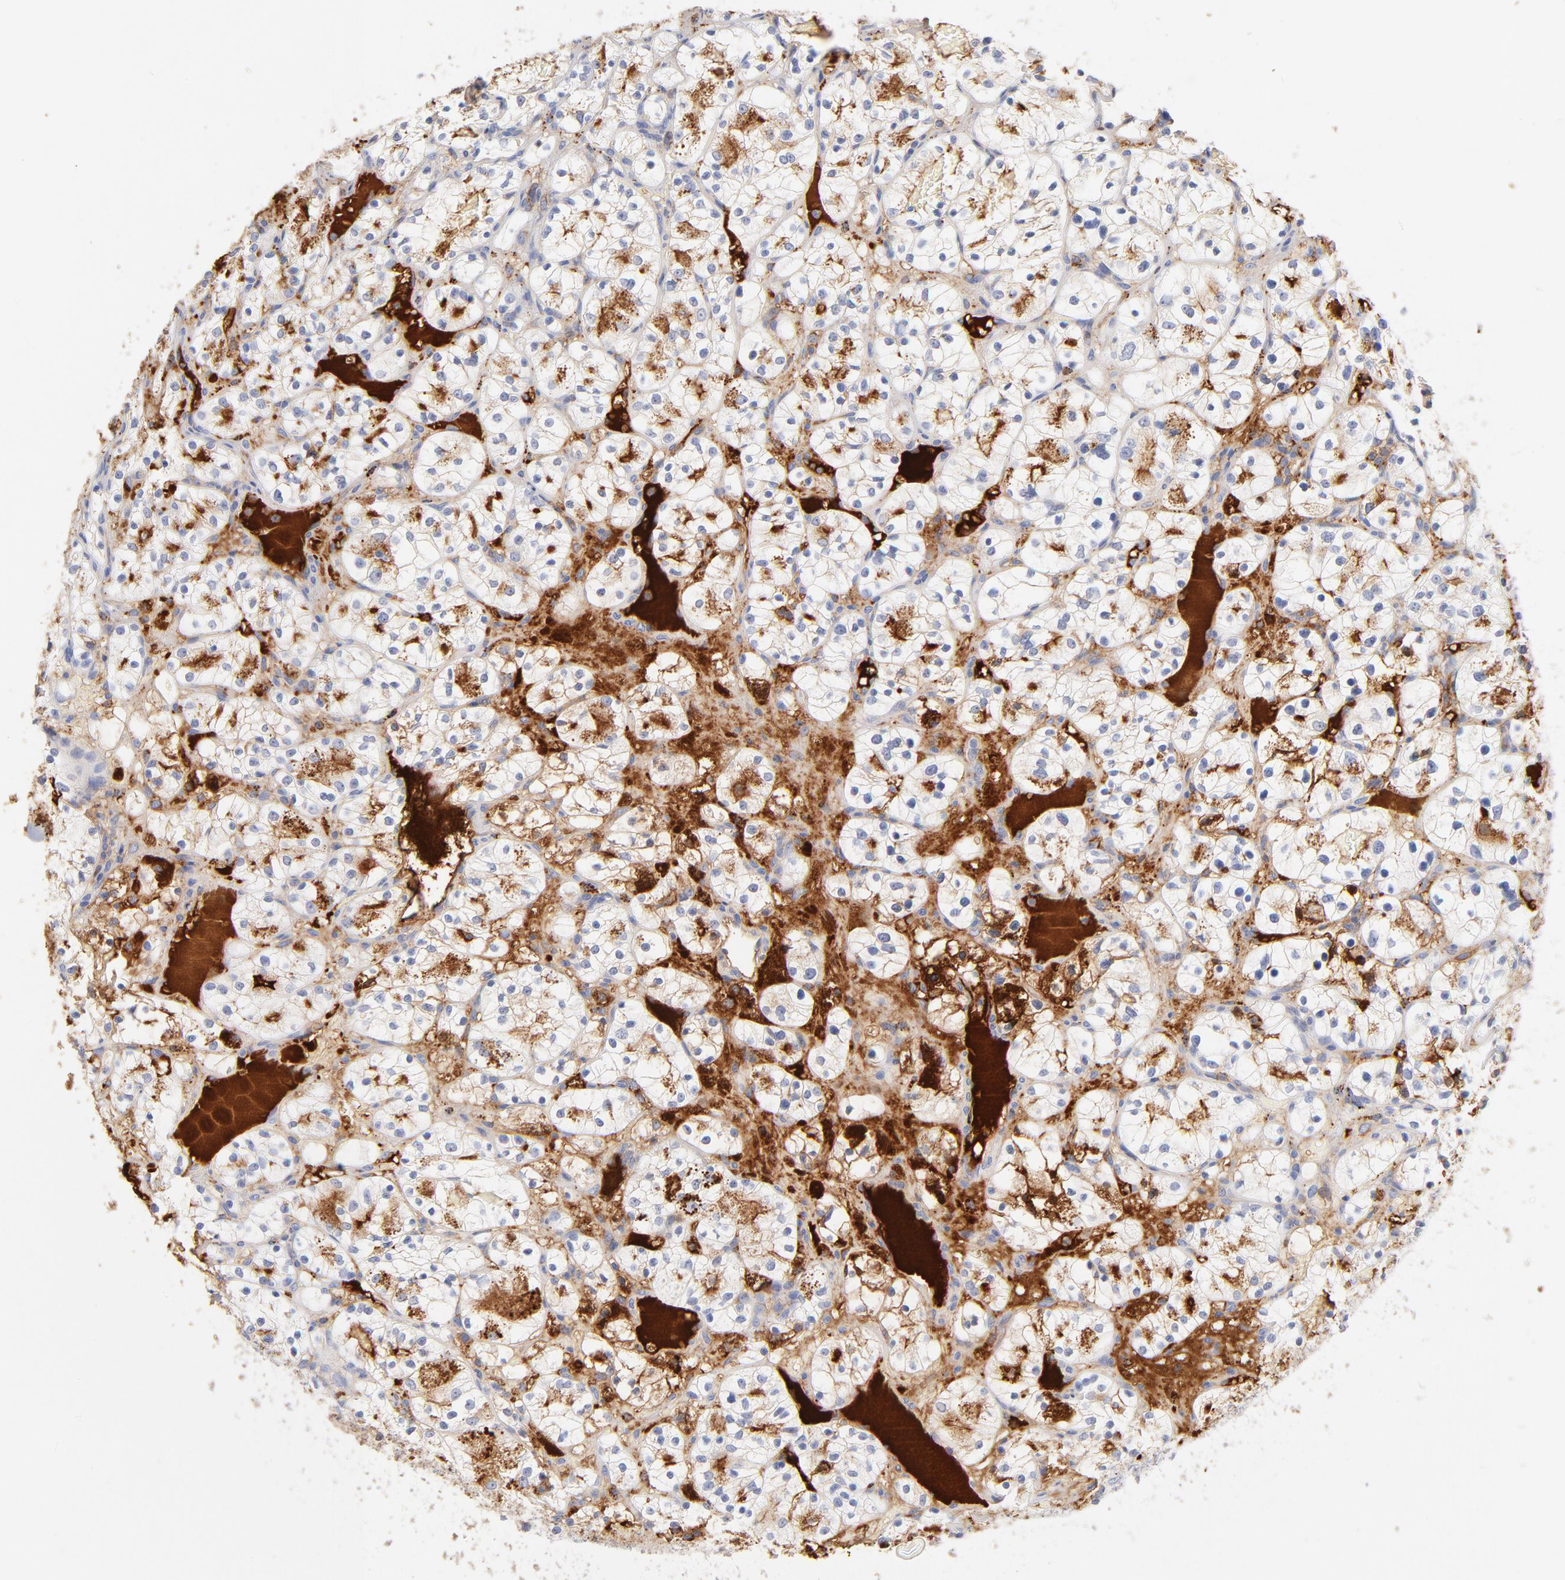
{"staining": {"intensity": "negative", "quantity": "none", "location": "none"}, "tissue": "renal cancer", "cell_type": "Tumor cells", "image_type": "cancer", "snomed": [{"axis": "morphology", "description": "Adenocarcinoma, NOS"}, {"axis": "topography", "description": "Kidney"}], "caption": "High magnification brightfield microscopy of renal cancer stained with DAB (brown) and counterstained with hematoxylin (blue): tumor cells show no significant expression.", "gene": "C3", "patient": {"sex": "female", "age": 60}}